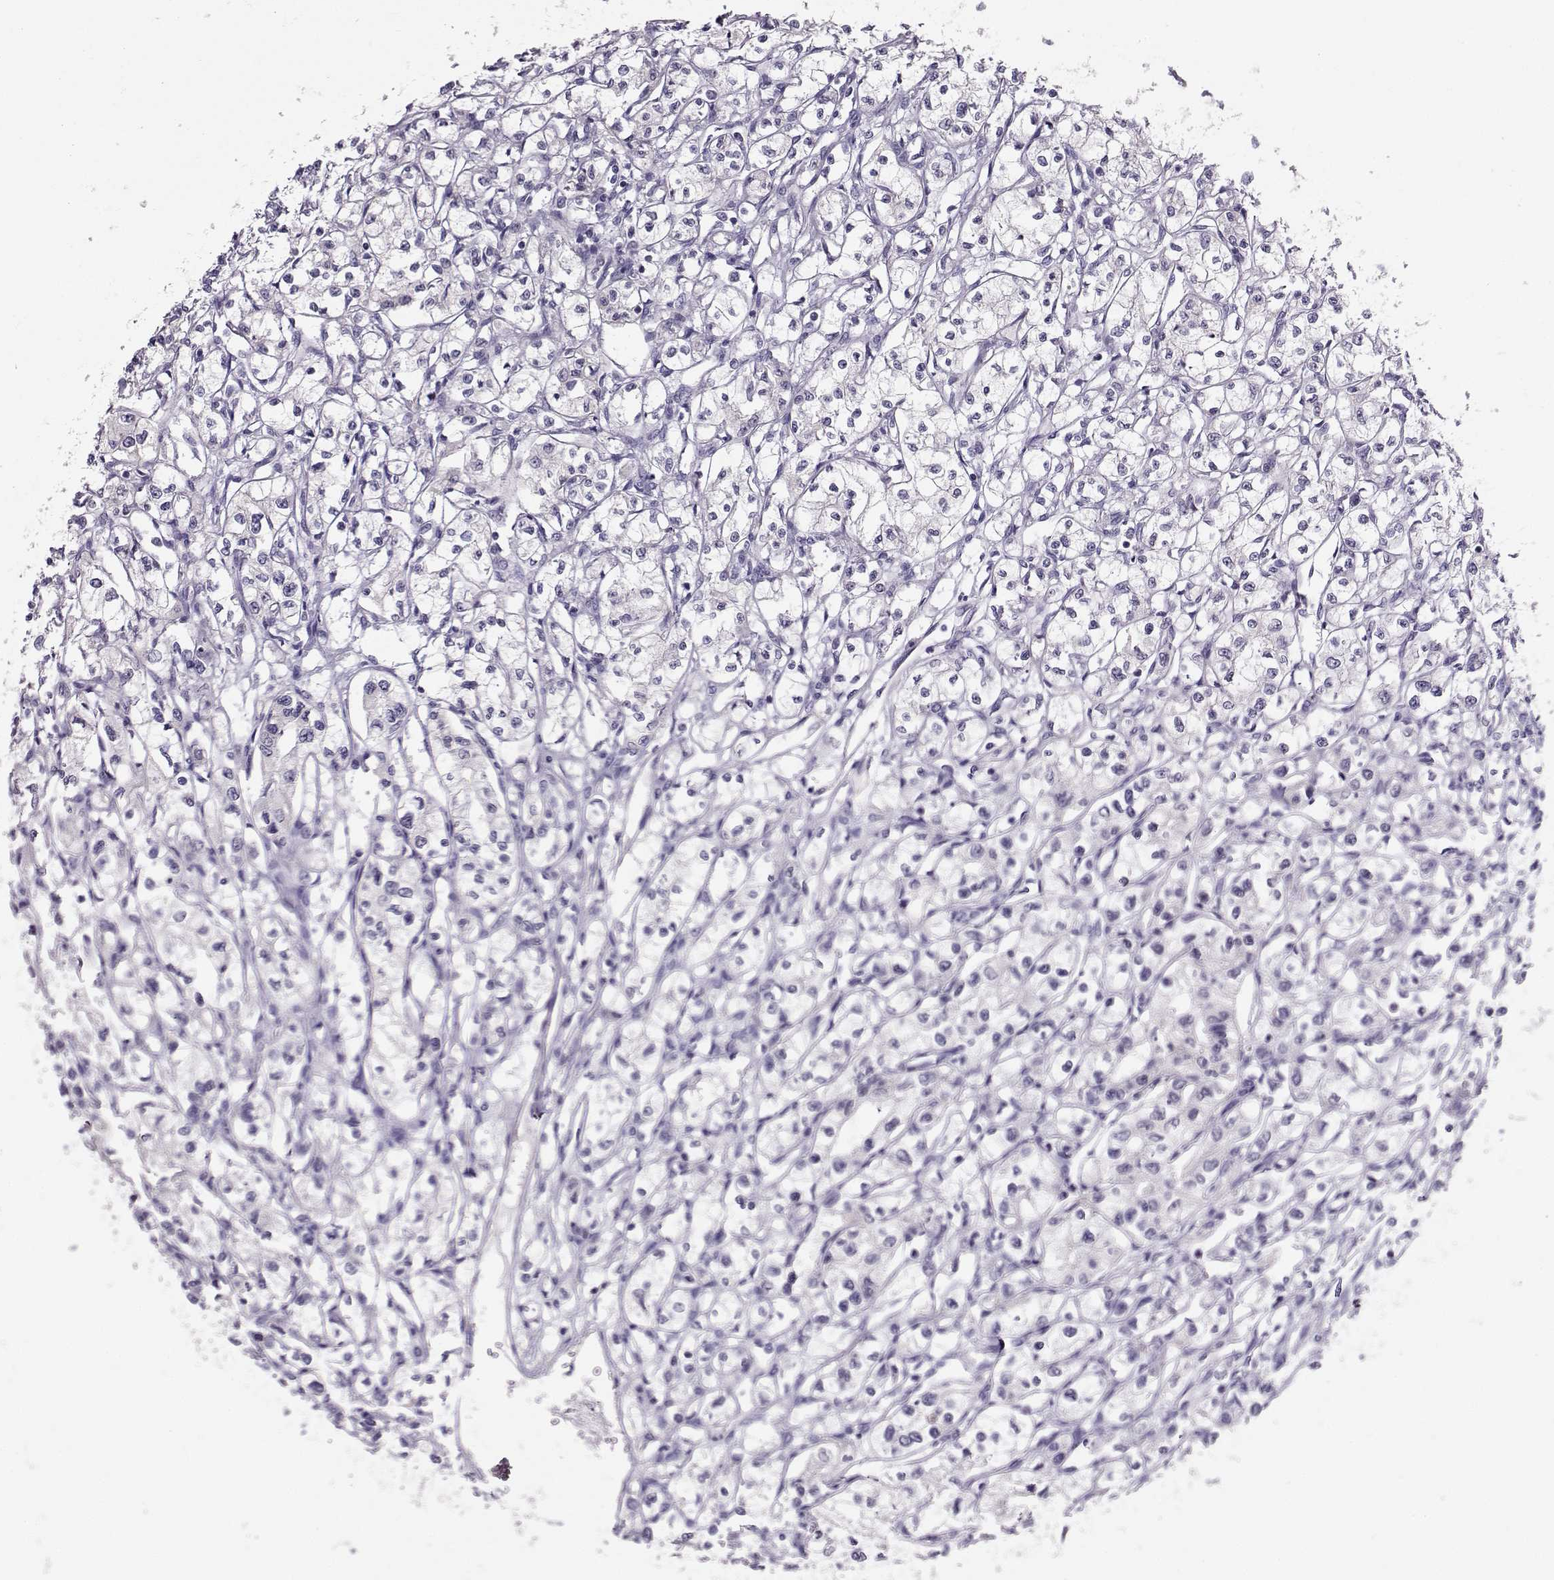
{"staining": {"intensity": "negative", "quantity": "none", "location": "none"}, "tissue": "renal cancer", "cell_type": "Tumor cells", "image_type": "cancer", "snomed": [{"axis": "morphology", "description": "Adenocarcinoma, NOS"}, {"axis": "topography", "description": "Kidney"}], "caption": "Tumor cells show no significant protein expression in renal adenocarcinoma.", "gene": "DNAAF1", "patient": {"sex": "male", "age": 56}}